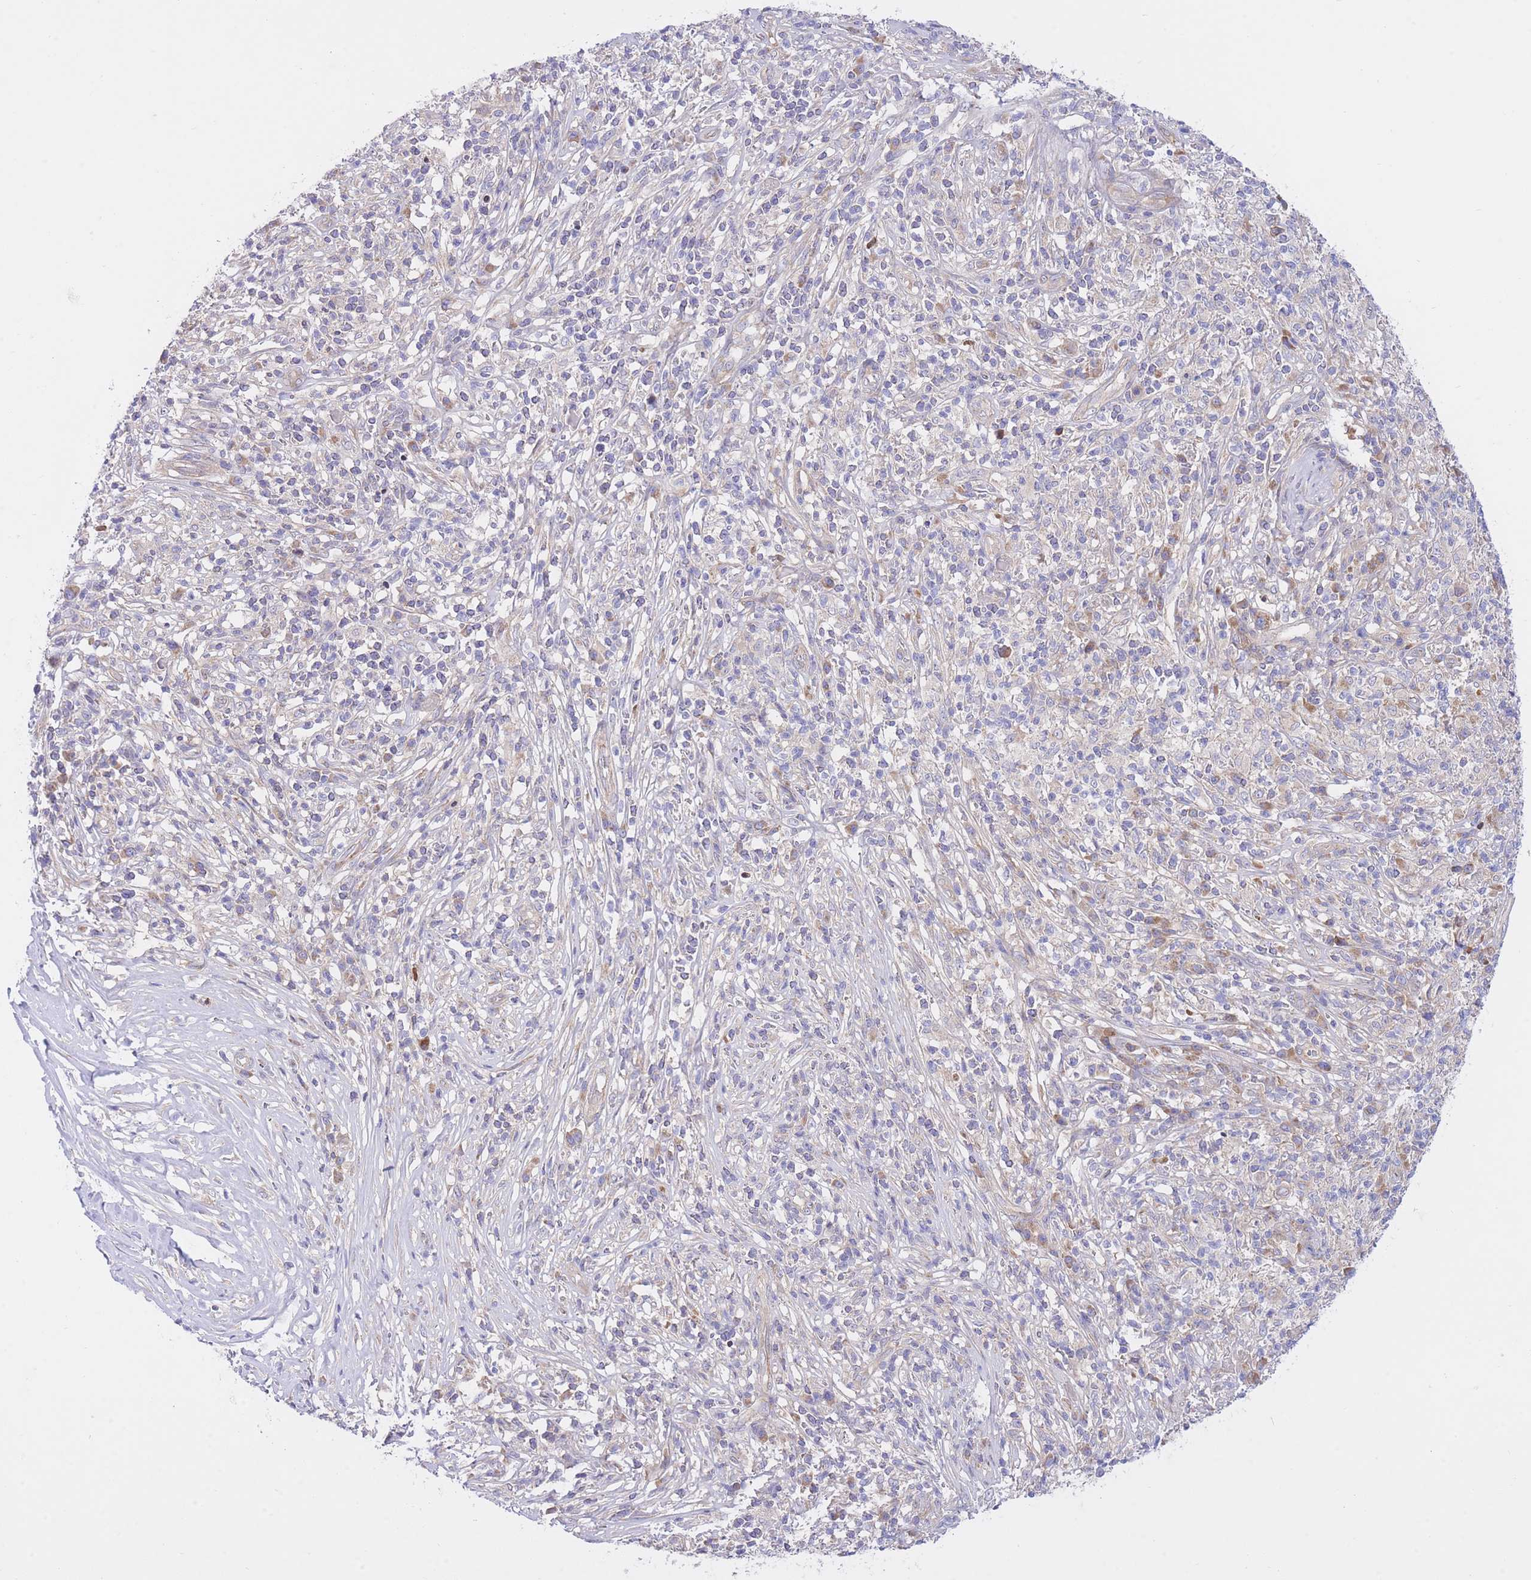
{"staining": {"intensity": "negative", "quantity": "none", "location": "none"}, "tissue": "melanoma", "cell_type": "Tumor cells", "image_type": "cancer", "snomed": [{"axis": "morphology", "description": "Malignant melanoma, NOS"}, {"axis": "topography", "description": "Skin"}], "caption": "Photomicrograph shows no protein expression in tumor cells of malignant melanoma tissue.", "gene": "CHAC1", "patient": {"sex": "male", "age": 66}}